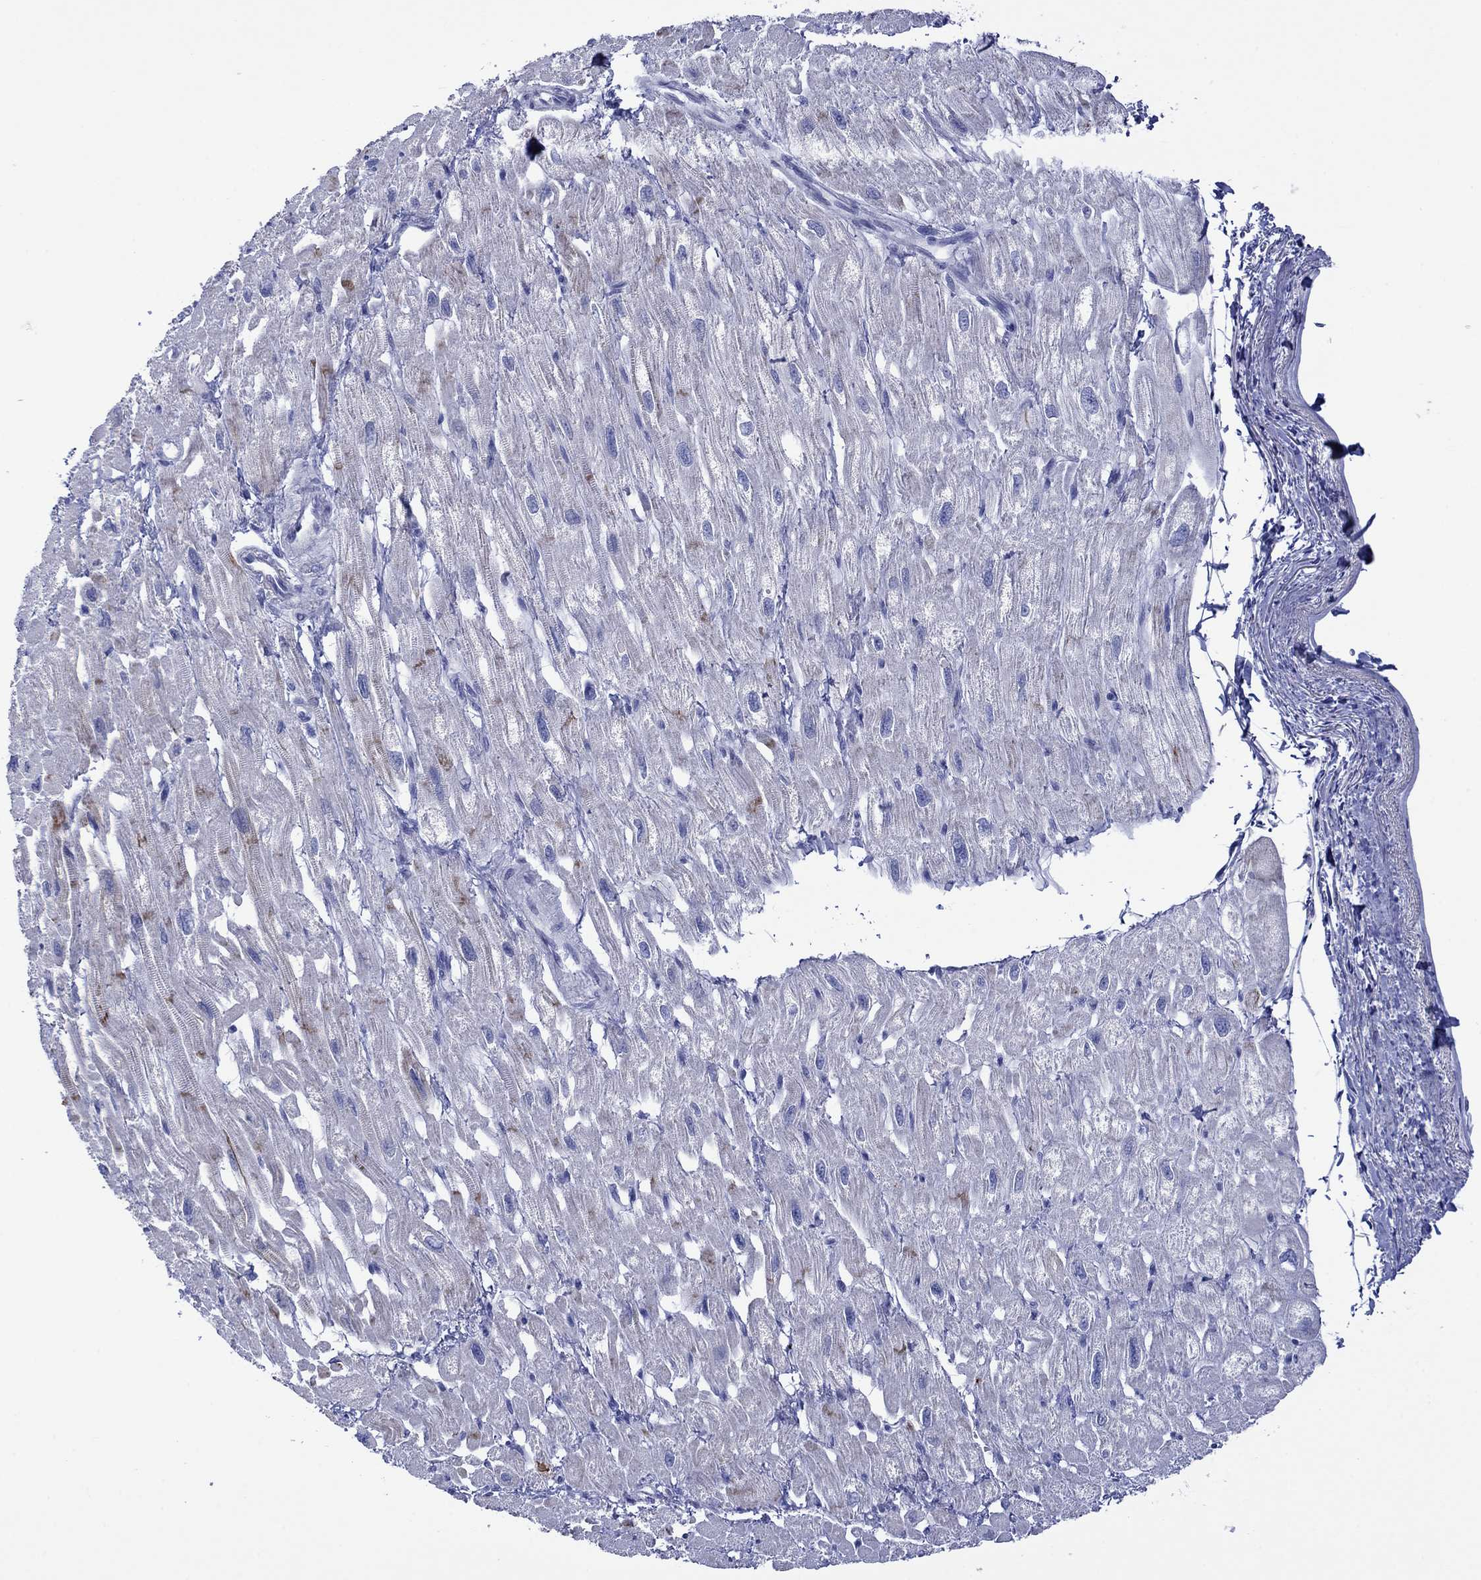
{"staining": {"intensity": "weak", "quantity": "25%-75%", "location": "cytoplasmic/membranous"}, "tissue": "heart muscle", "cell_type": "Cardiomyocytes", "image_type": "normal", "snomed": [{"axis": "morphology", "description": "Normal tissue, NOS"}, {"axis": "topography", "description": "Heart"}], "caption": "Unremarkable heart muscle demonstrates weak cytoplasmic/membranous expression in about 25%-75% of cardiomyocytes.", "gene": "MLANA", "patient": {"sex": "male", "age": 66}}